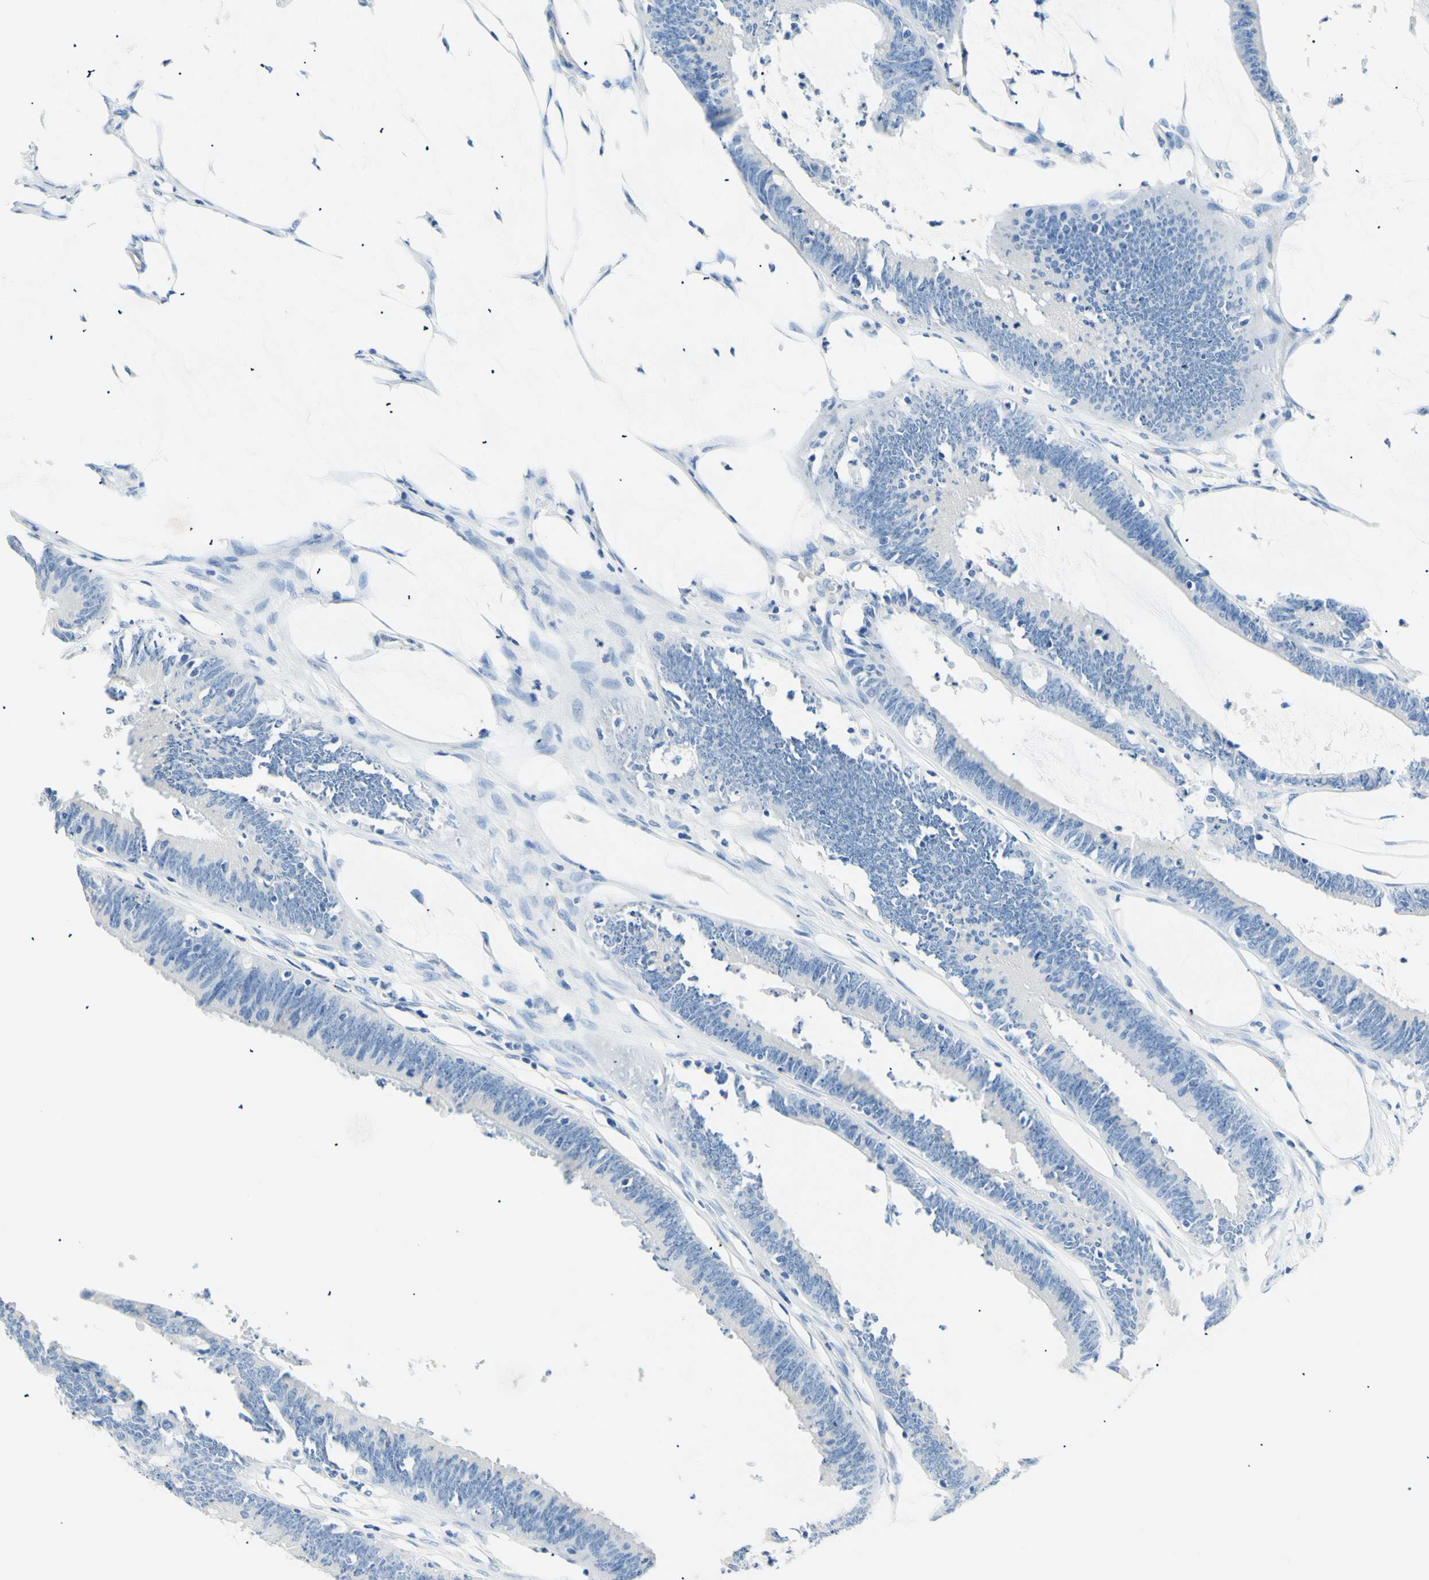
{"staining": {"intensity": "negative", "quantity": "none", "location": "none"}, "tissue": "colorectal cancer", "cell_type": "Tumor cells", "image_type": "cancer", "snomed": [{"axis": "morphology", "description": "Adenocarcinoma, NOS"}, {"axis": "topography", "description": "Rectum"}], "caption": "Immunohistochemical staining of human colorectal cancer (adenocarcinoma) shows no significant positivity in tumor cells. The staining was performed using DAB (3,3'-diaminobenzidine) to visualize the protein expression in brown, while the nuclei were stained in blue with hematoxylin (Magnification: 20x).", "gene": "HPCA", "patient": {"sex": "female", "age": 66}}